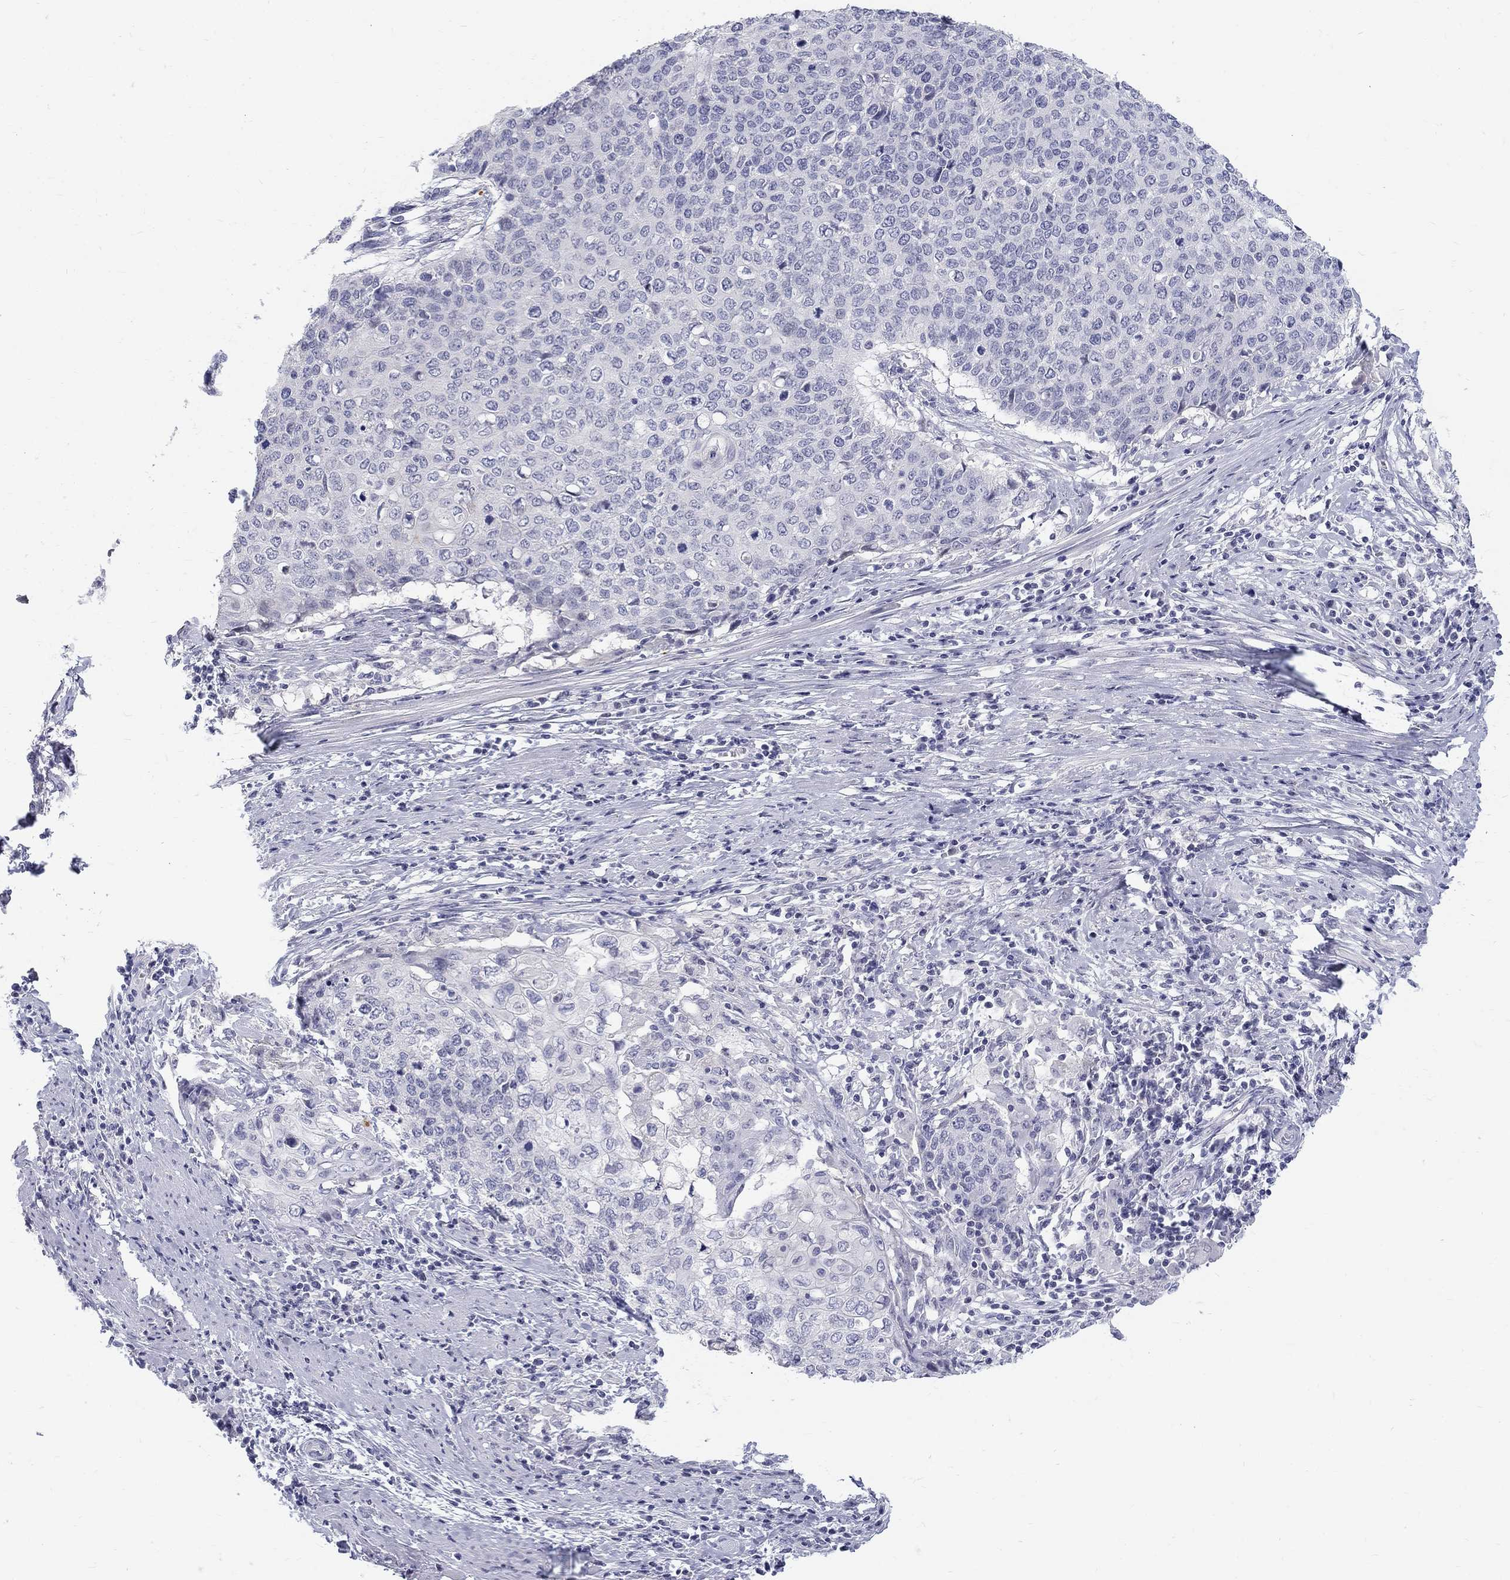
{"staining": {"intensity": "negative", "quantity": "none", "location": "none"}, "tissue": "cervical cancer", "cell_type": "Tumor cells", "image_type": "cancer", "snomed": [{"axis": "morphology", "description": "Squamous cell carcinoma, NOS"}, {"axis": "topography", "description": "Cervix"}], "caption": "Cervical cancer (squamous cell carcinoma) was stained to show a protein in brown. There is no significant expression in tumor cells.", "gene": "MAGEB6", "patient": {"sex": "female", "age": 39}}